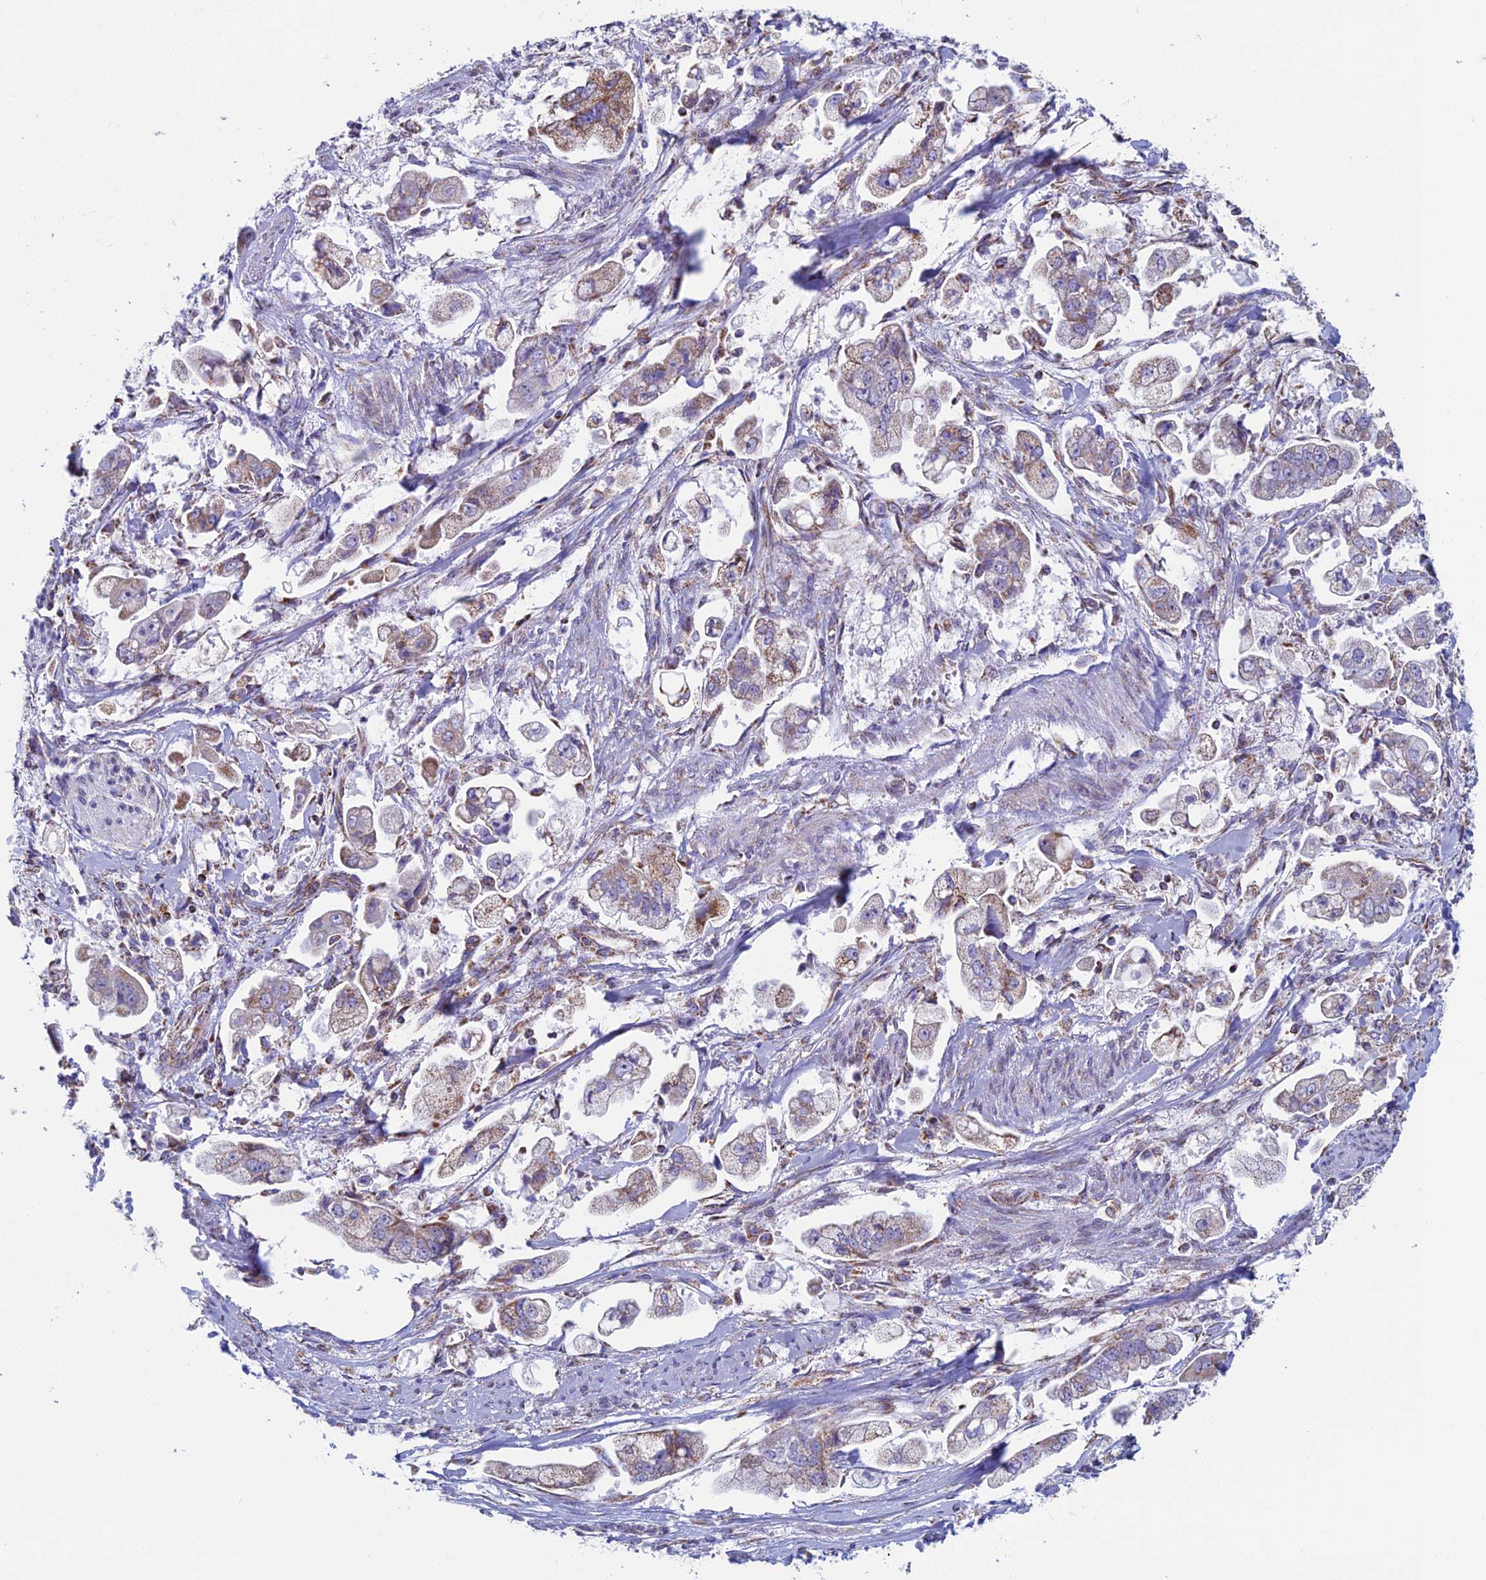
{"staining": {"intensity": "moderate", "quantity": "<25%", "location": "cytoplasmic/membranous"}, "tissue": "stomach cancer", "cell_type": "Tumor cells", "image_type": "cancer", "snomed": [{"axis": "morphology", "description": "Adenocarcinoma, NOS"}, {"axis": "topography", "description": "Stomach"}], "caption": "The histopathology image reveals immunohistochemical staining of stomach cancer (adenocarcinoma). There is moderate cytoplasmic/membranous staining is identified in approximately <25% of tumor cells.", "gene": "ZNG1B", "patient": {"sex": "male", "age": 62}}